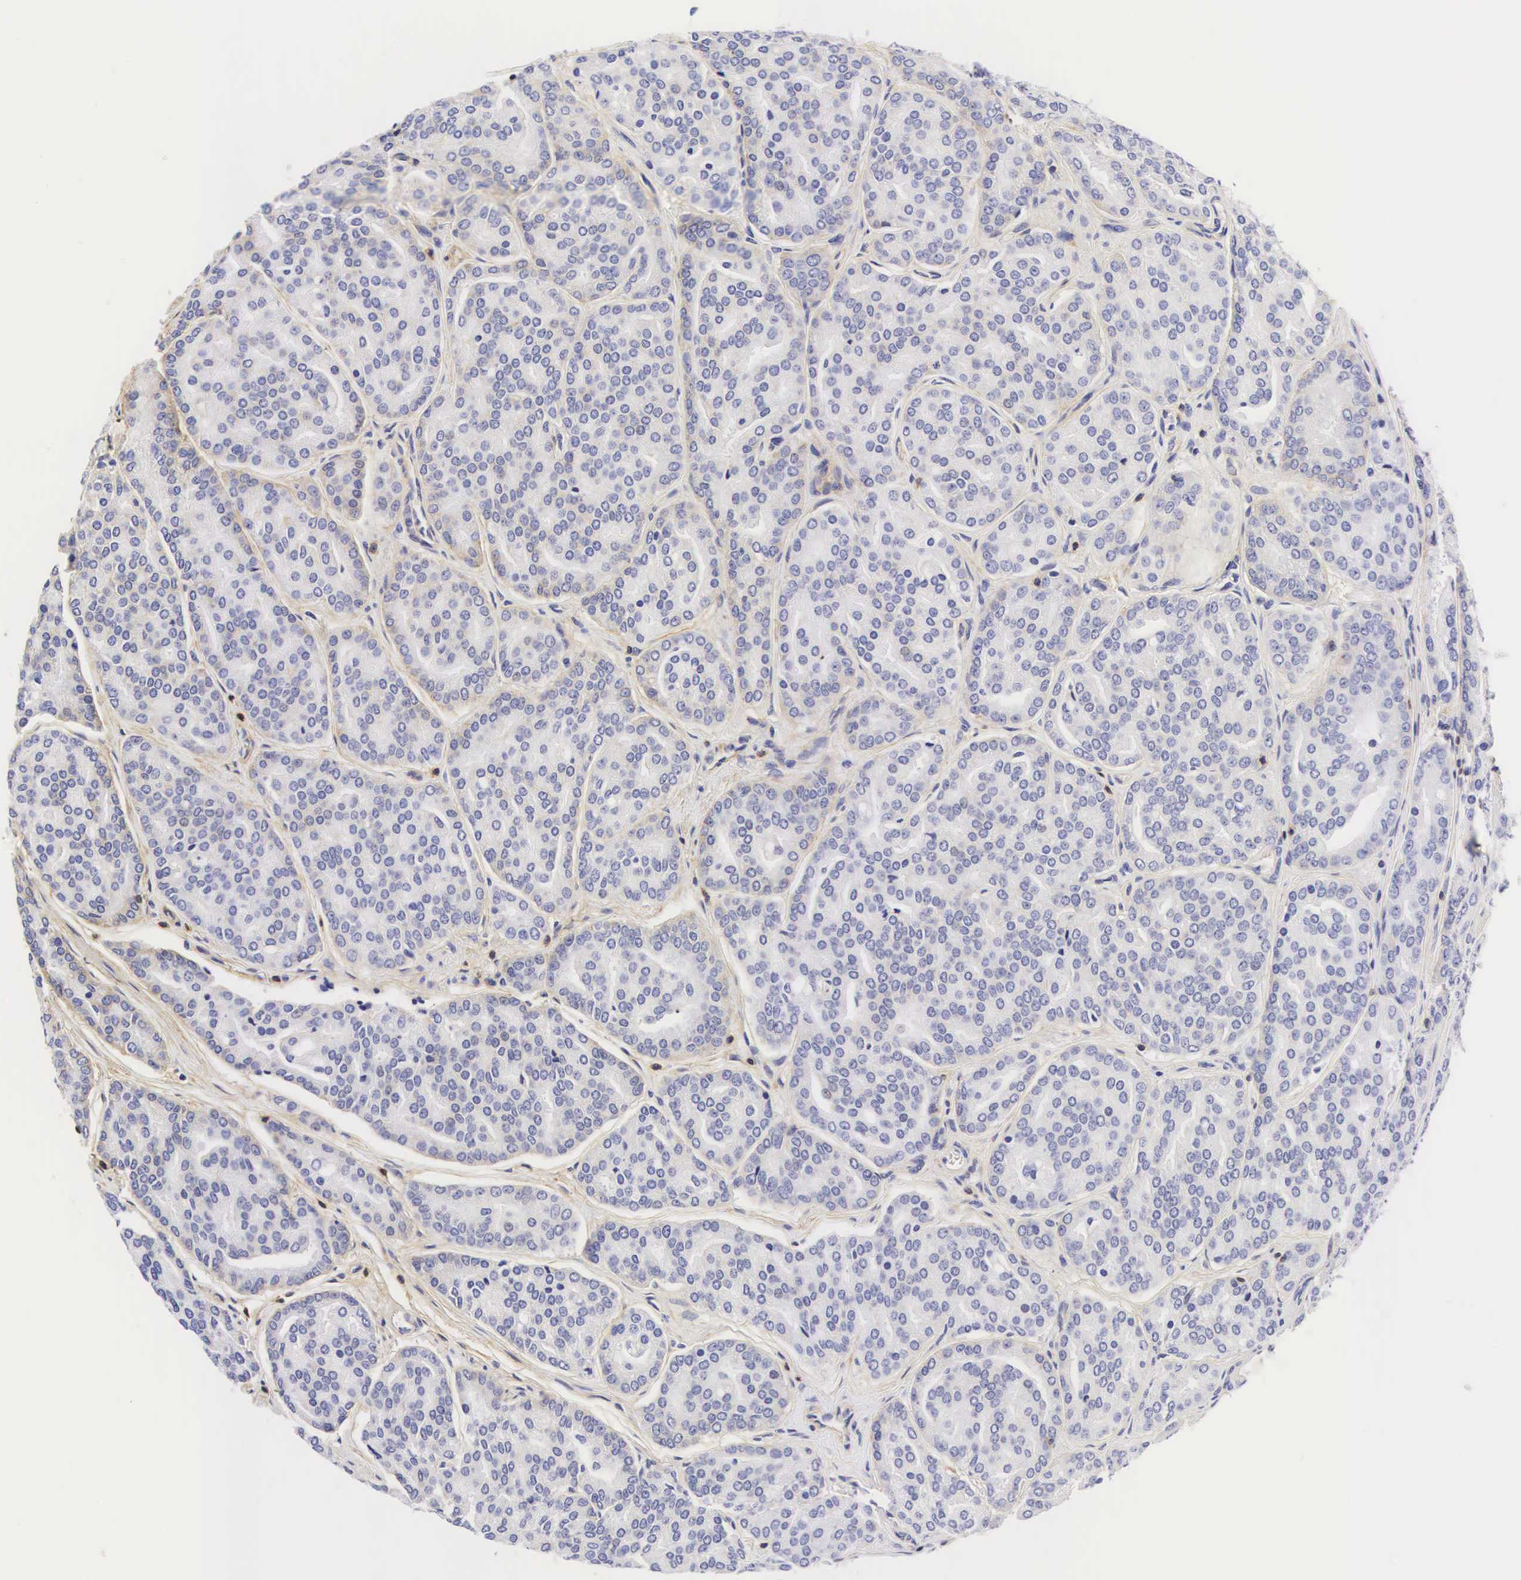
{"staining": {"intensity": "negative", "quantity": "none", "location": "none"}, "tissue": "prostate cancer", "cell_type": "Tumor cells", "image_type": "cancer", "snomed": [{"axis": "morphology", "description": "Adenocarcinoma, High grade"}, {"axis": "topography", "description": "Prostate"}], "caption": "This is an immunohistochemistry photomicrograph of human adenocarcinoma (high-grade) (prostate). There is no staining in tumor cells.", "gene": "CD99", "patient": {"sex": "male", "age": 64}}